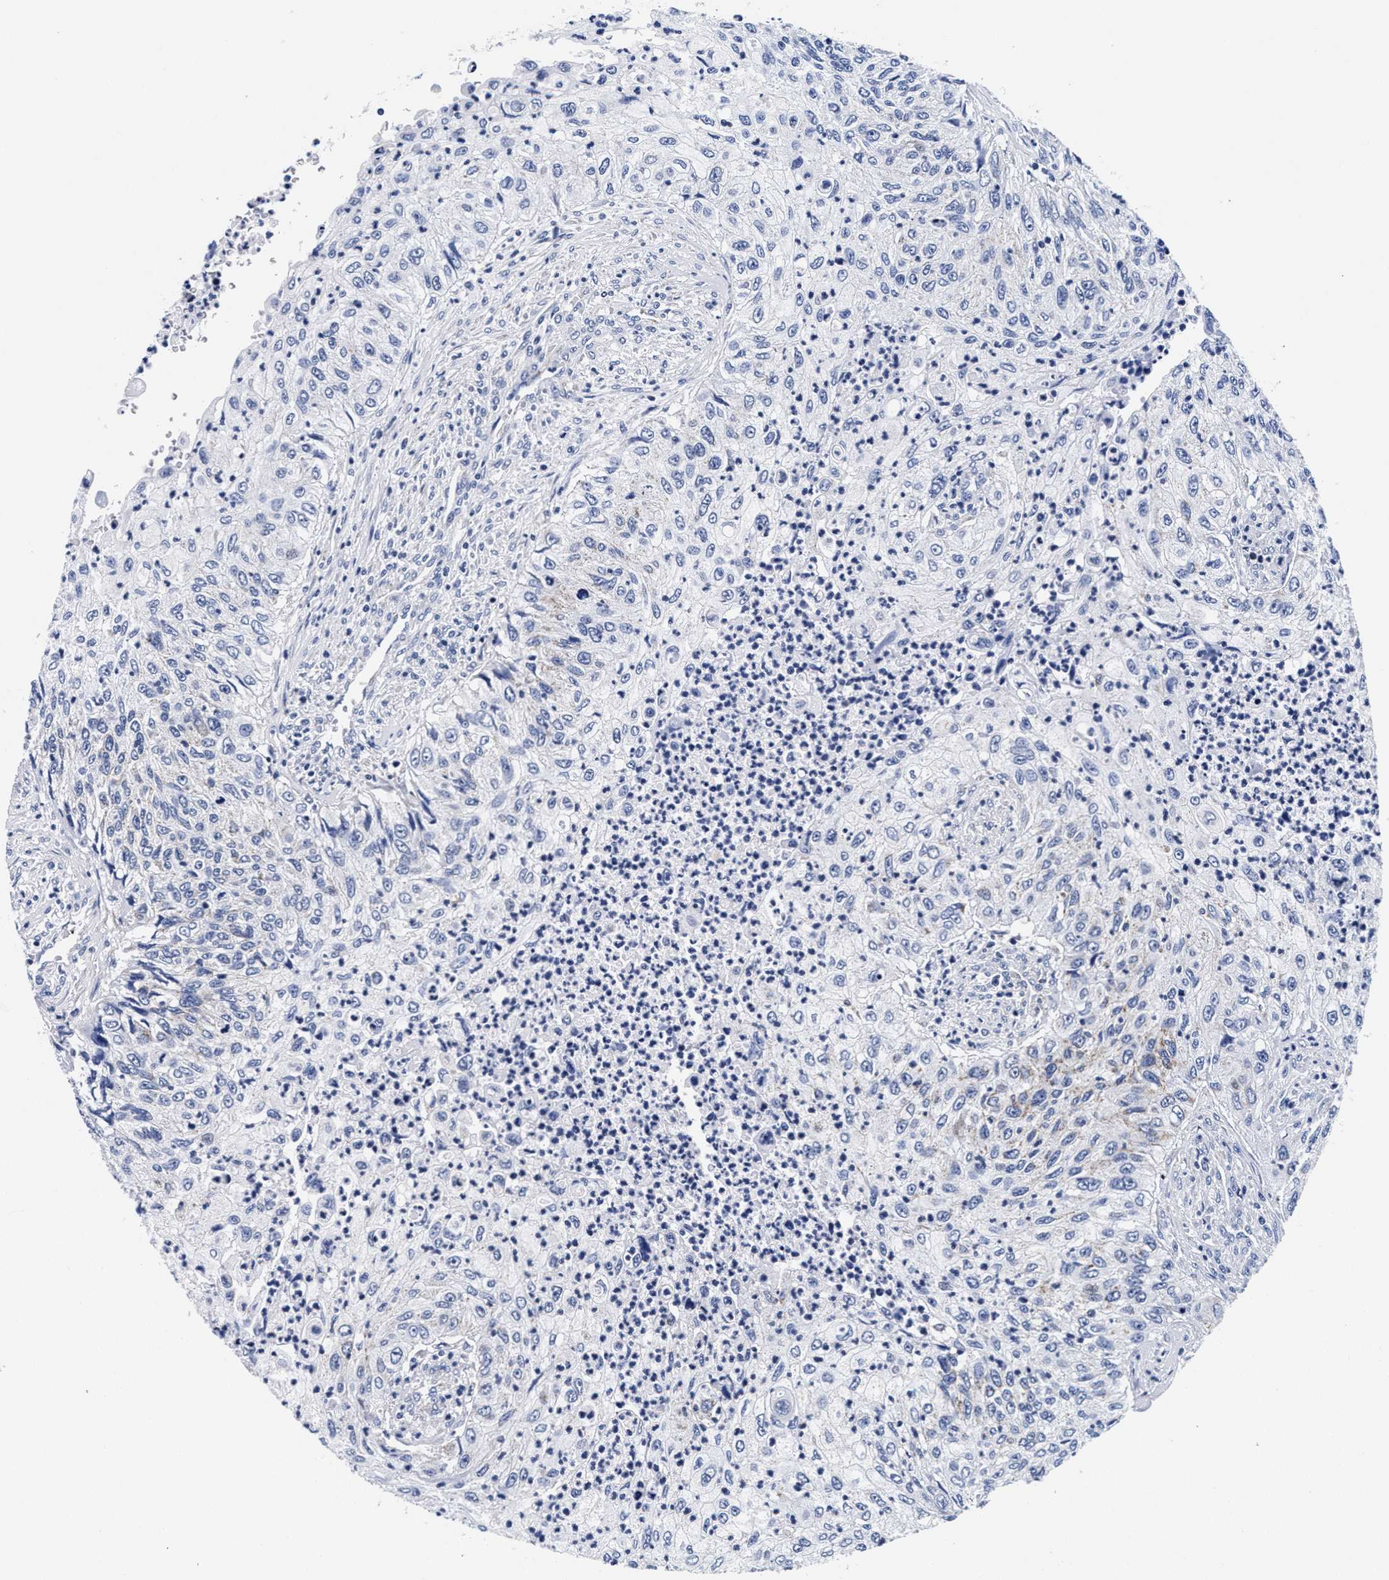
{"staining": {"intensity": "negative", "quantity": "none", "location": "none"}, "tissue": "urothelial cancer", "cell_type": "Tumor cells", "image_type": "cancer", "snomed": [{"axis": "morphology", "description": "Urothelial carcinoma, High grade"}, {"axis": "topography", "description": "Urinary bladder"}], "caption": "Micrograph shows no significant protein positivity in tumor cells of urothelial cancer.", "gene": "RAB3B", "patient": {"sex": "female", "age": 60}}